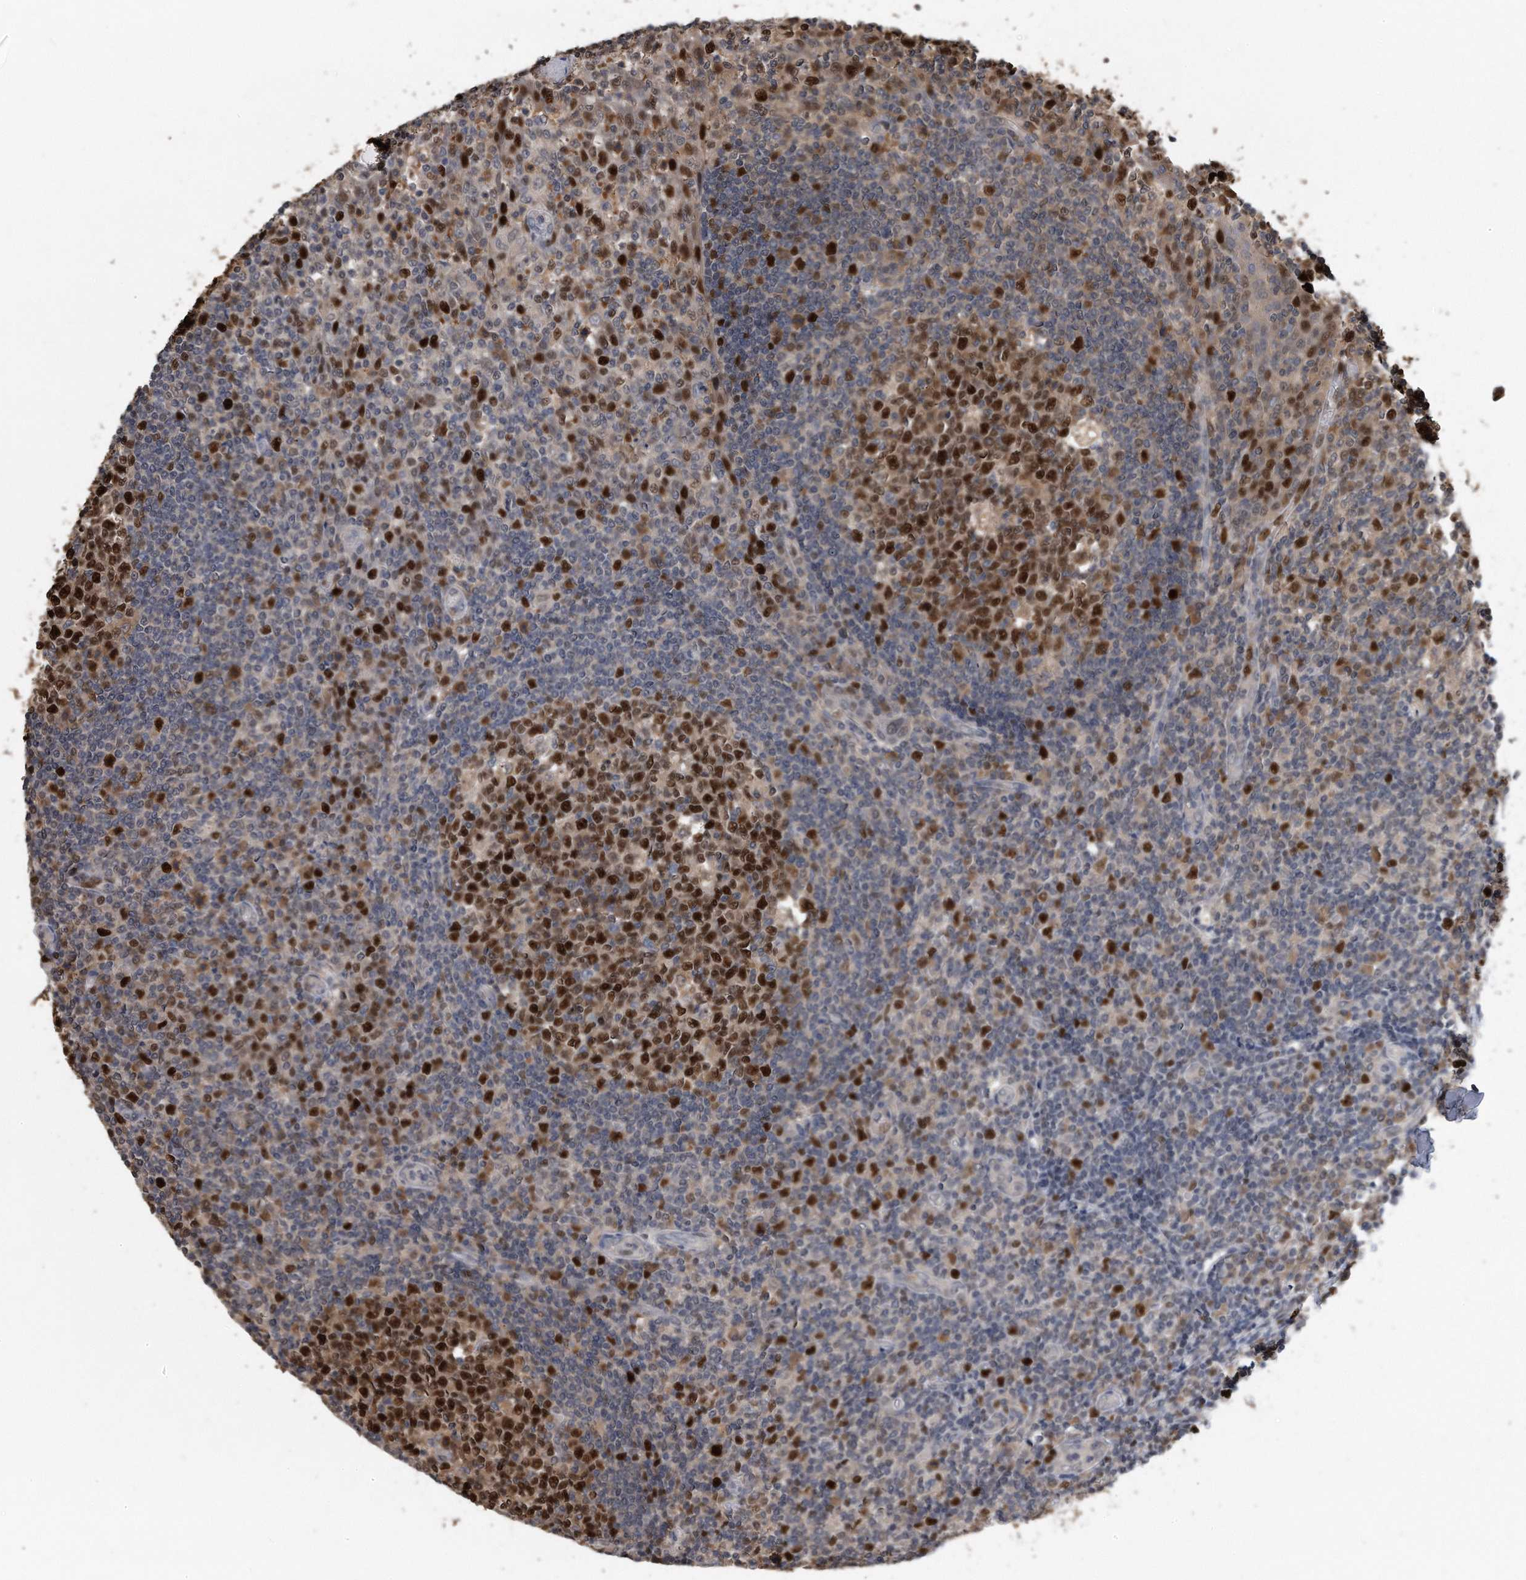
{"staining": {"intensity": "strong", "quantity": ">75%", "location": "nuclear"}, "tissue": "tonsil", "cell_type": "Germinal center cells", "image_type": "normal", "snomed": [{"axis": "morphology", "description": "Normal tissue, NOS"}, {"axis": "topography", "description": "Tonsil"}], "caption": "About >75% of germinal center cells in normal human tonsil exhibit strong nuclear protein expression as visualized by brown immunohistochemical staining.", "gene": "PCNA", "patient": {"sex": "female", "age": 19}}